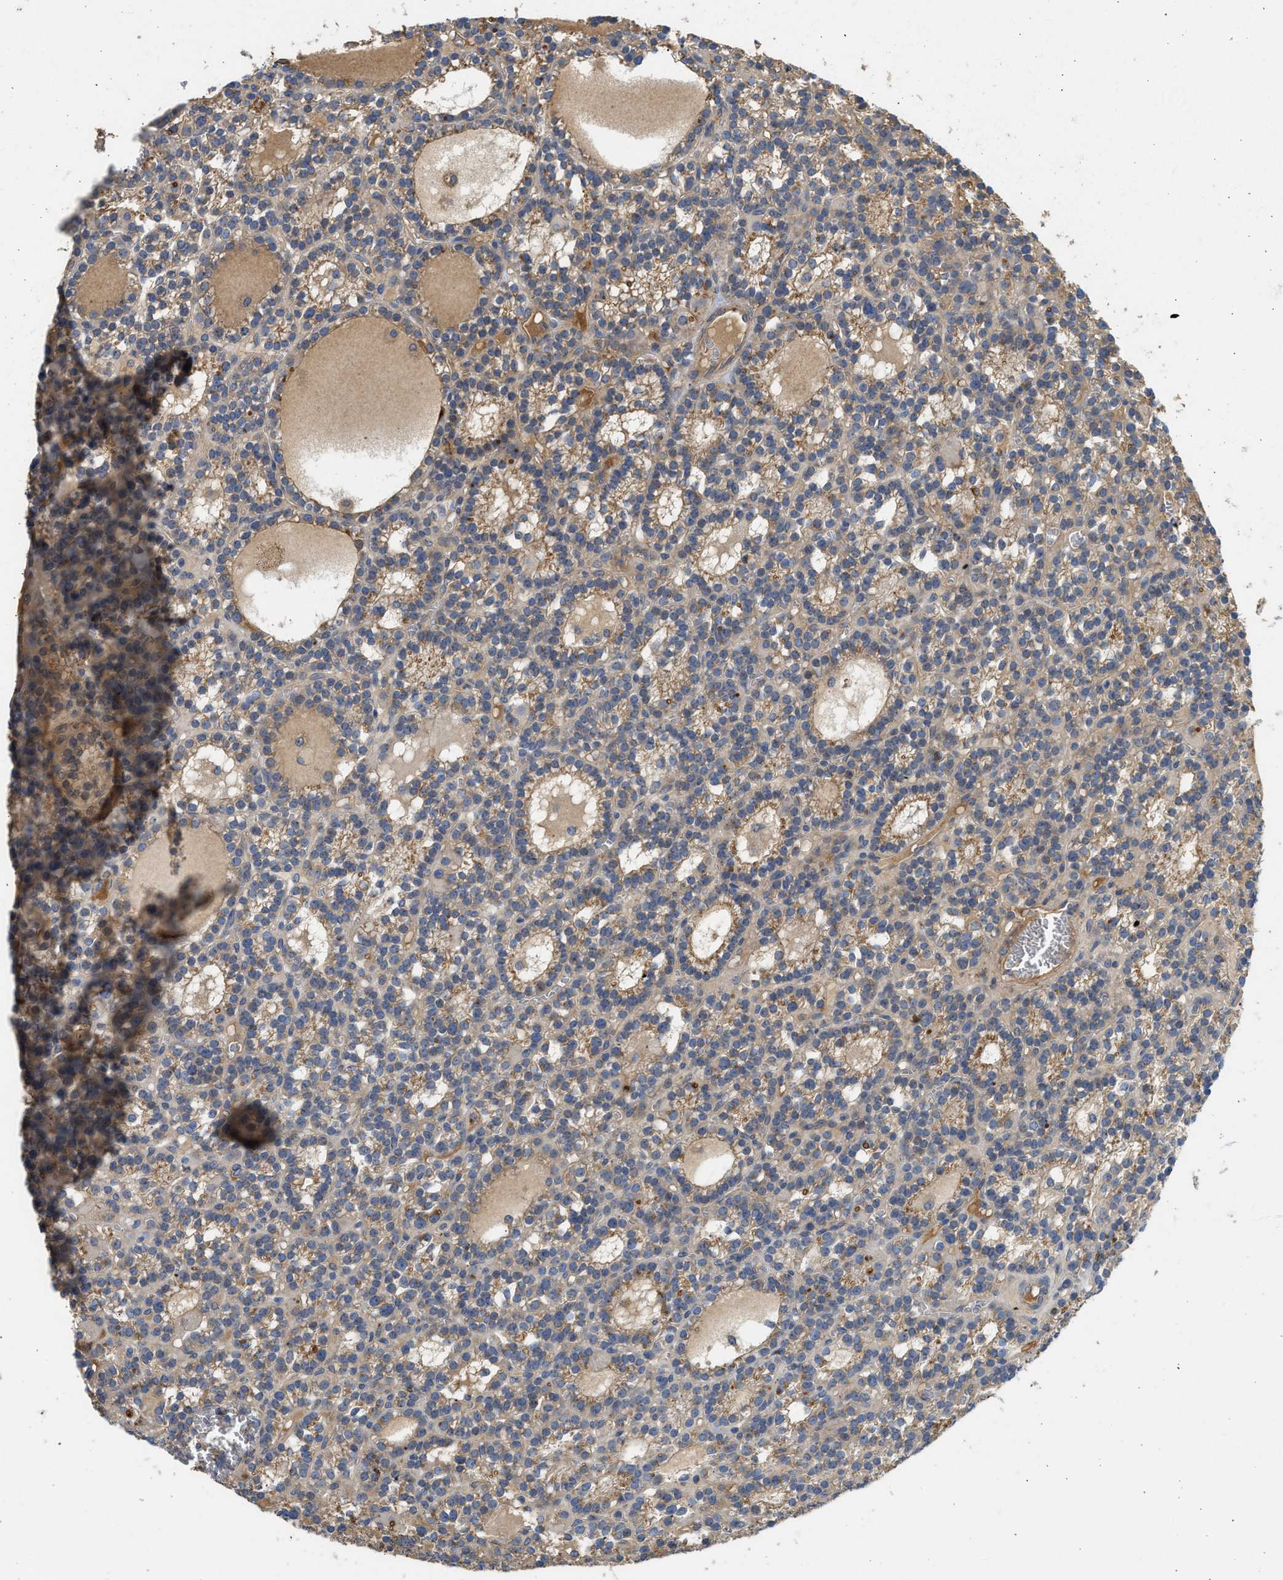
{"staining": {"intensity": "moderate", "quantity": "25%-75%", "location": "cytoplasmic/membranous"}, "tissue": "parathyroid gland", "cell_type": "Glandular cells", "image_type": "normal", "snomed": [{"axis": "morphology", "description": "Normal tissue, NOS"}, {"axis": "morphology", "description": "Adenoma, NOS"}, {"axis": "topography", "description": "Parathyroid gland"}], "caption": "Immunohistochemical staining of normal human parathyroid gland demonstrates moderate cytoplasmic/membranous protein expression in approximately 25%-75% of glandular cells.", "gene": "CSRNP2", "patient": {"sex": "female", "age": 58}}